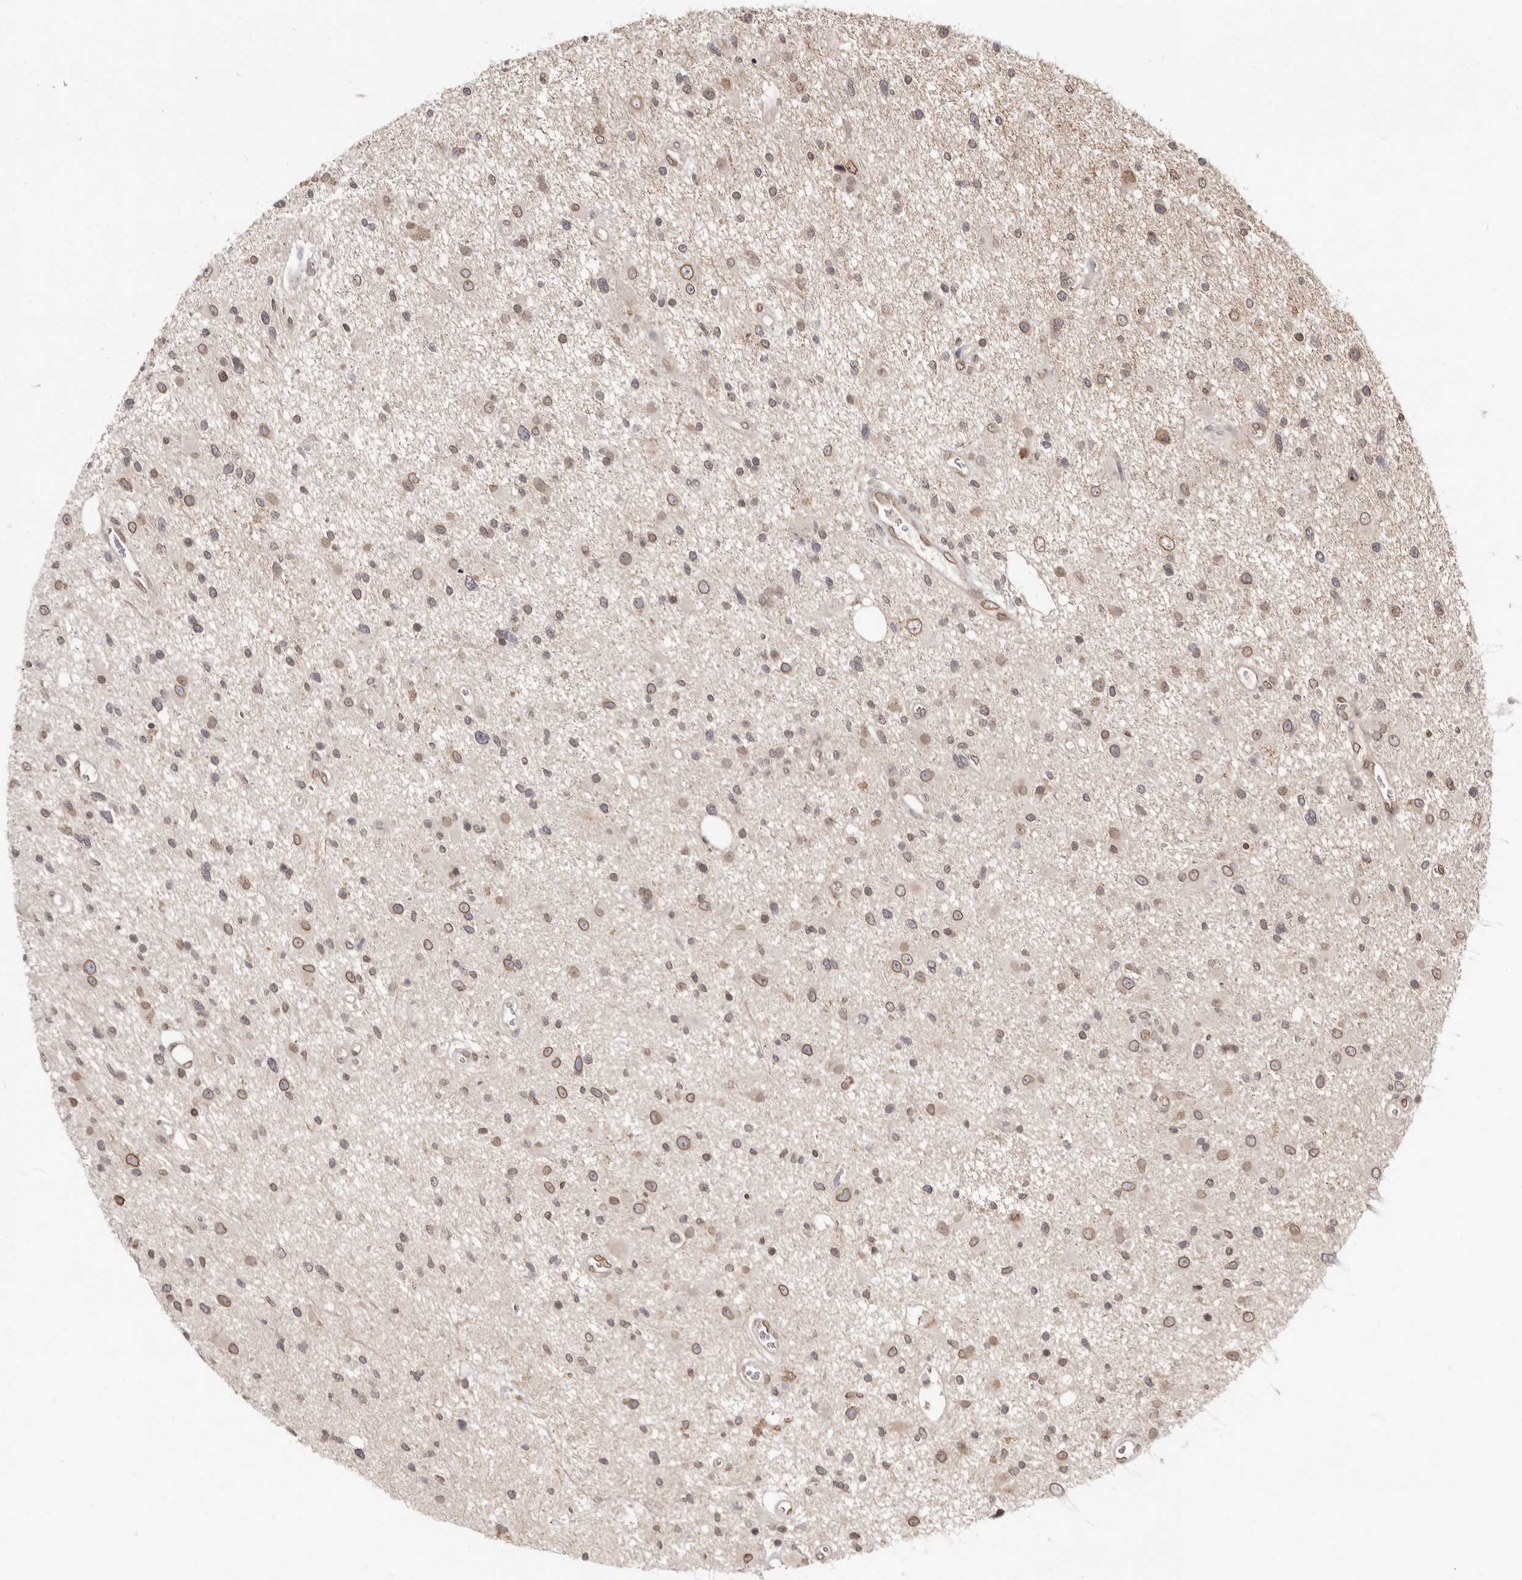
{"staining": {"intensity": "moderate", "quantity": ">75%", "location": "cytoplasmic/membranous,nuclear"}, "tissue": "glioma", "cell_type": "Tumor cells", "image_type": "cancer", "snomed": [{"axis": "morphology", "description": "Glioma, malignant, High grade"}, {"axis": "topography", "description": "Brain"}], "caption": "The image exhibits immunohistochemical staining of glioma. There is moderate cytoplasmic/membranous and nuclear staining is appreciated in approximately >75% of tumor cells.", "gene": "LCORL", "patient": {"sex": "male", "age": 33}}